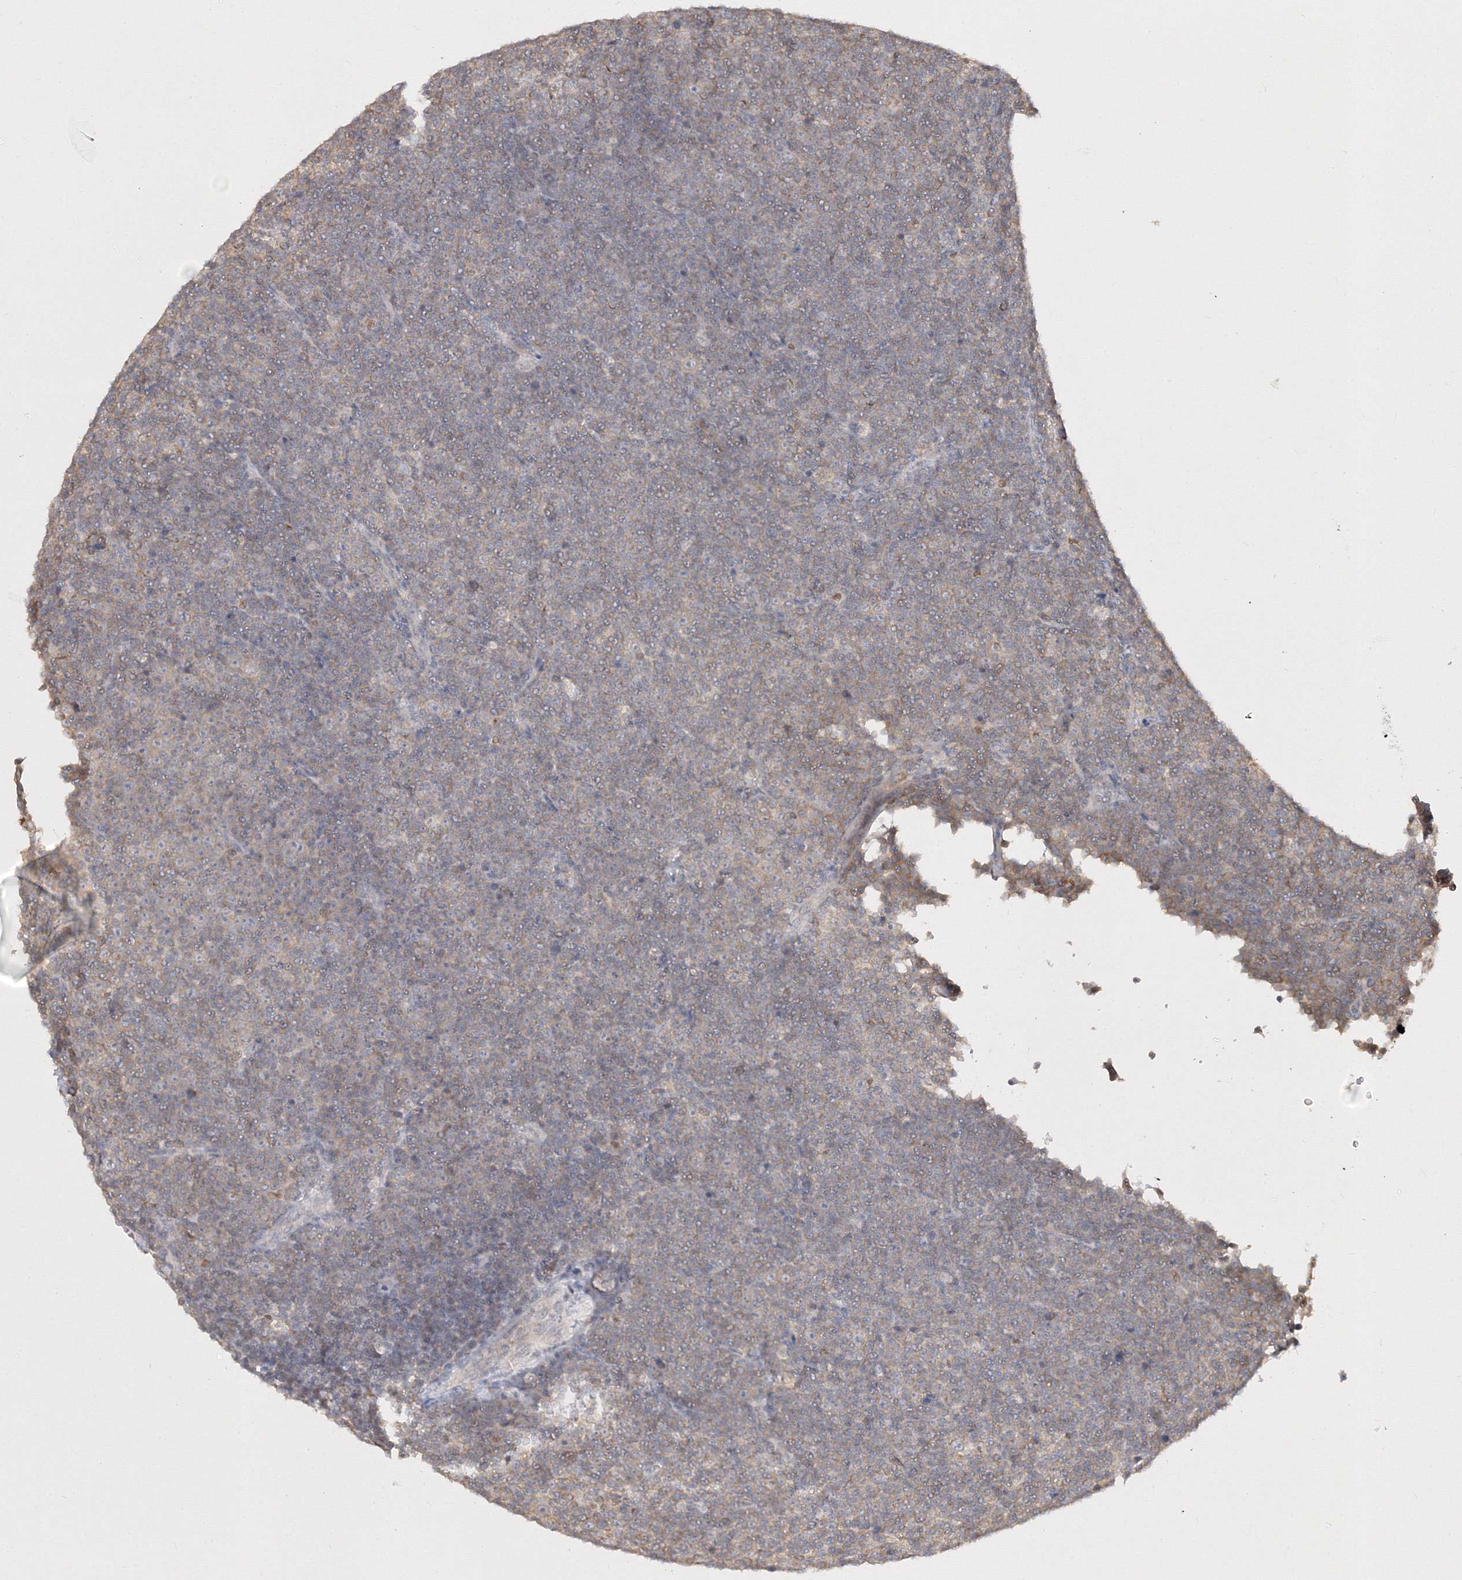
{"staining": {"intensity": "negative", "quantity": "none", "location": "none"}, "tissue": "lymphoma", "cell_type": "Tumor cells", "image_type": "cancer", "snomed": [{"axis": "morphology", "description": "Malignant lymphoma, non-Hodgkin's type, Low grade"}, {"axis": "topography", "description": "Lymph node"}], "caption": "The IHC image has no significant expression in tumor cells of low-grade malignant lymphoma, non-Hodgkin's type tissue.", "gene": "TMEM50B", "patient": {"sex": "female", "age": 67}}